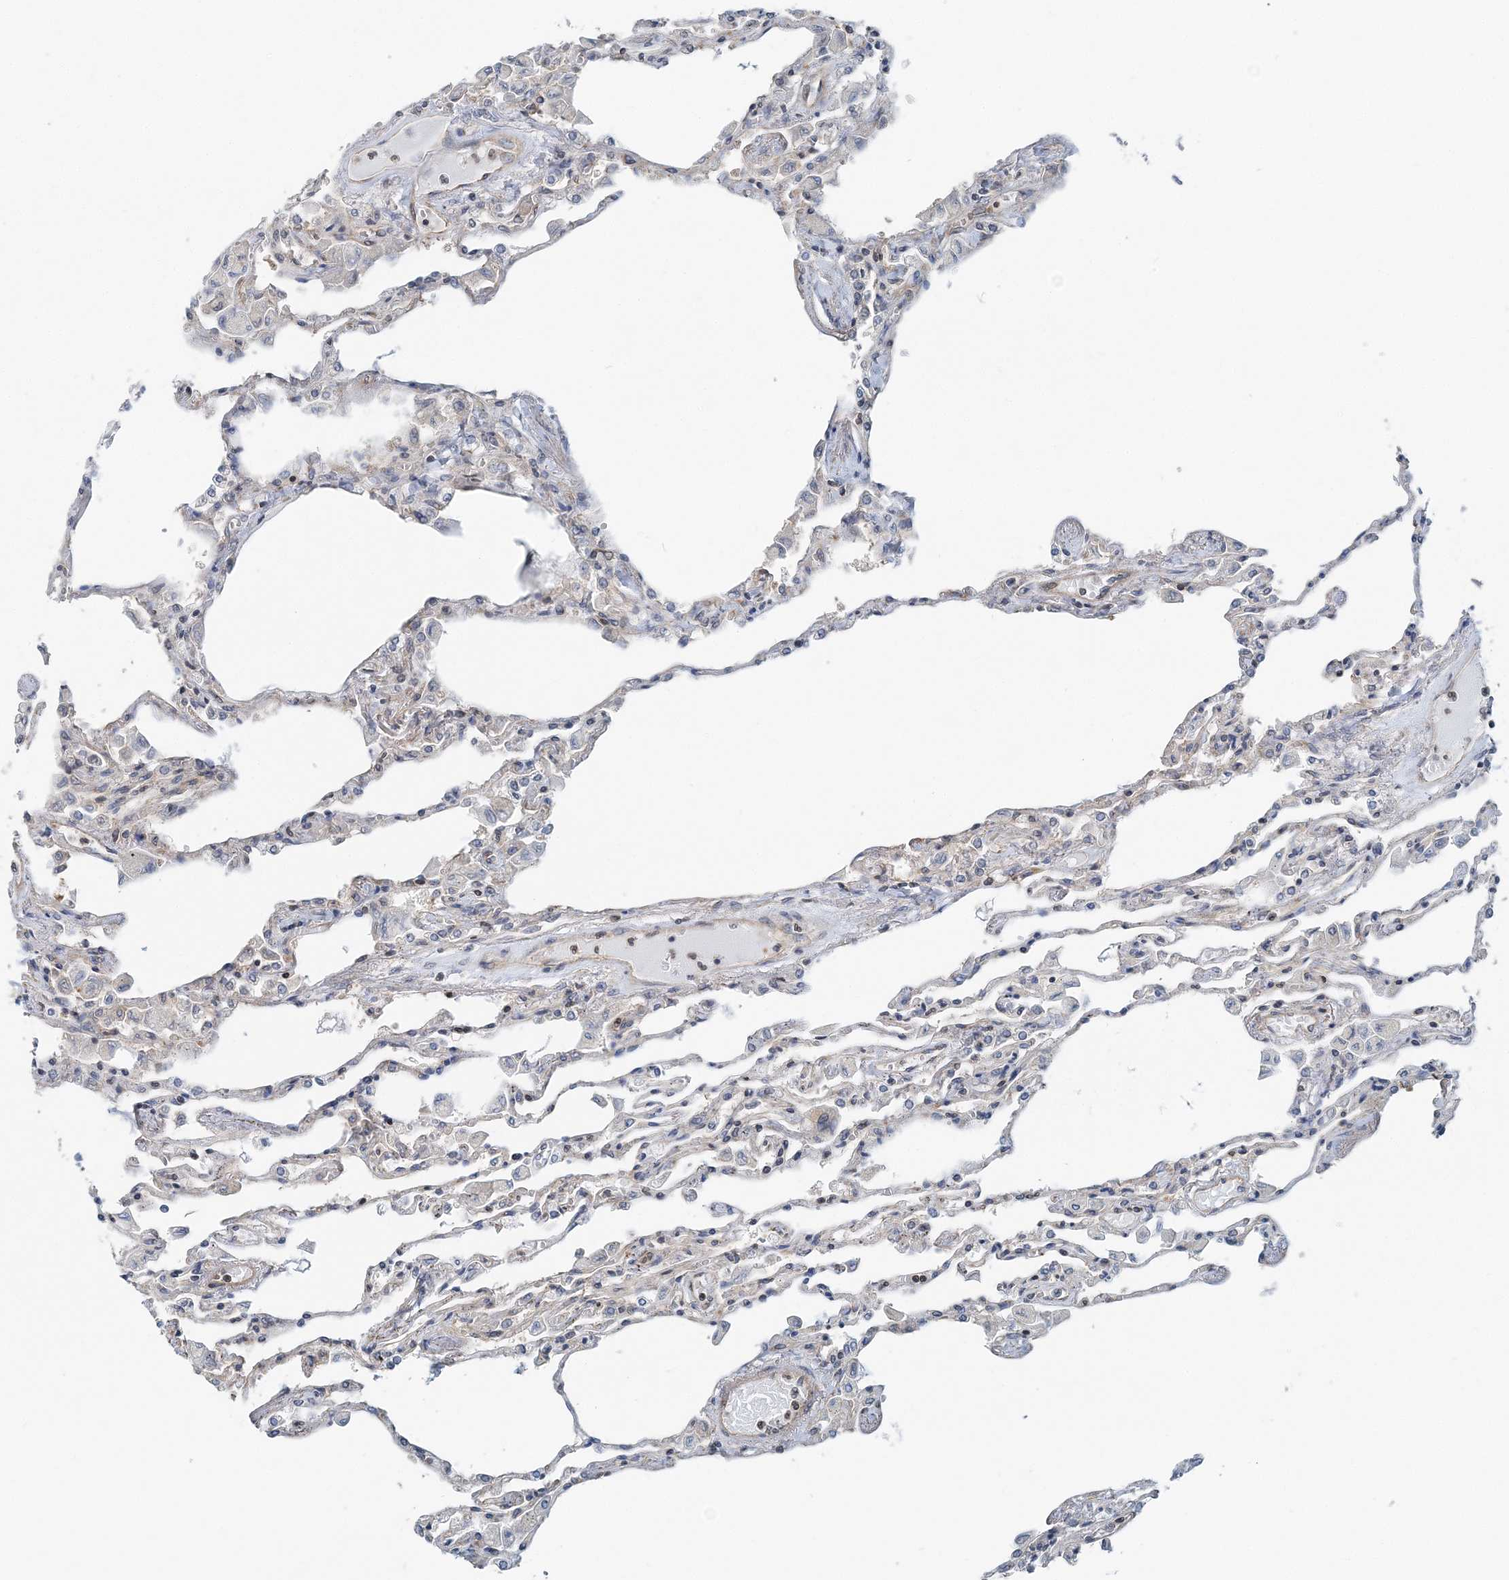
{"staining": {"intensity": "moderate", "quantity": "<25%", "location": "cytoplasmic/membranous"}, "tissue": "lung", "cell_type": "Alveolar cells", "image_type": "normal", "snomed": [{"axis": "morphology", "description": "Normal tissue, NOS"}, {"axis": "topography", "description": "Bronchus"}, {"axis": "topography", "description": "Lung"}], "caption": "An image of human lung stained for a protein displays moderate cytoplasmic/membranous brown staining in alveolar cells.", "gene": "MOB4", "patient": {"sex": "female", "age": 49}}